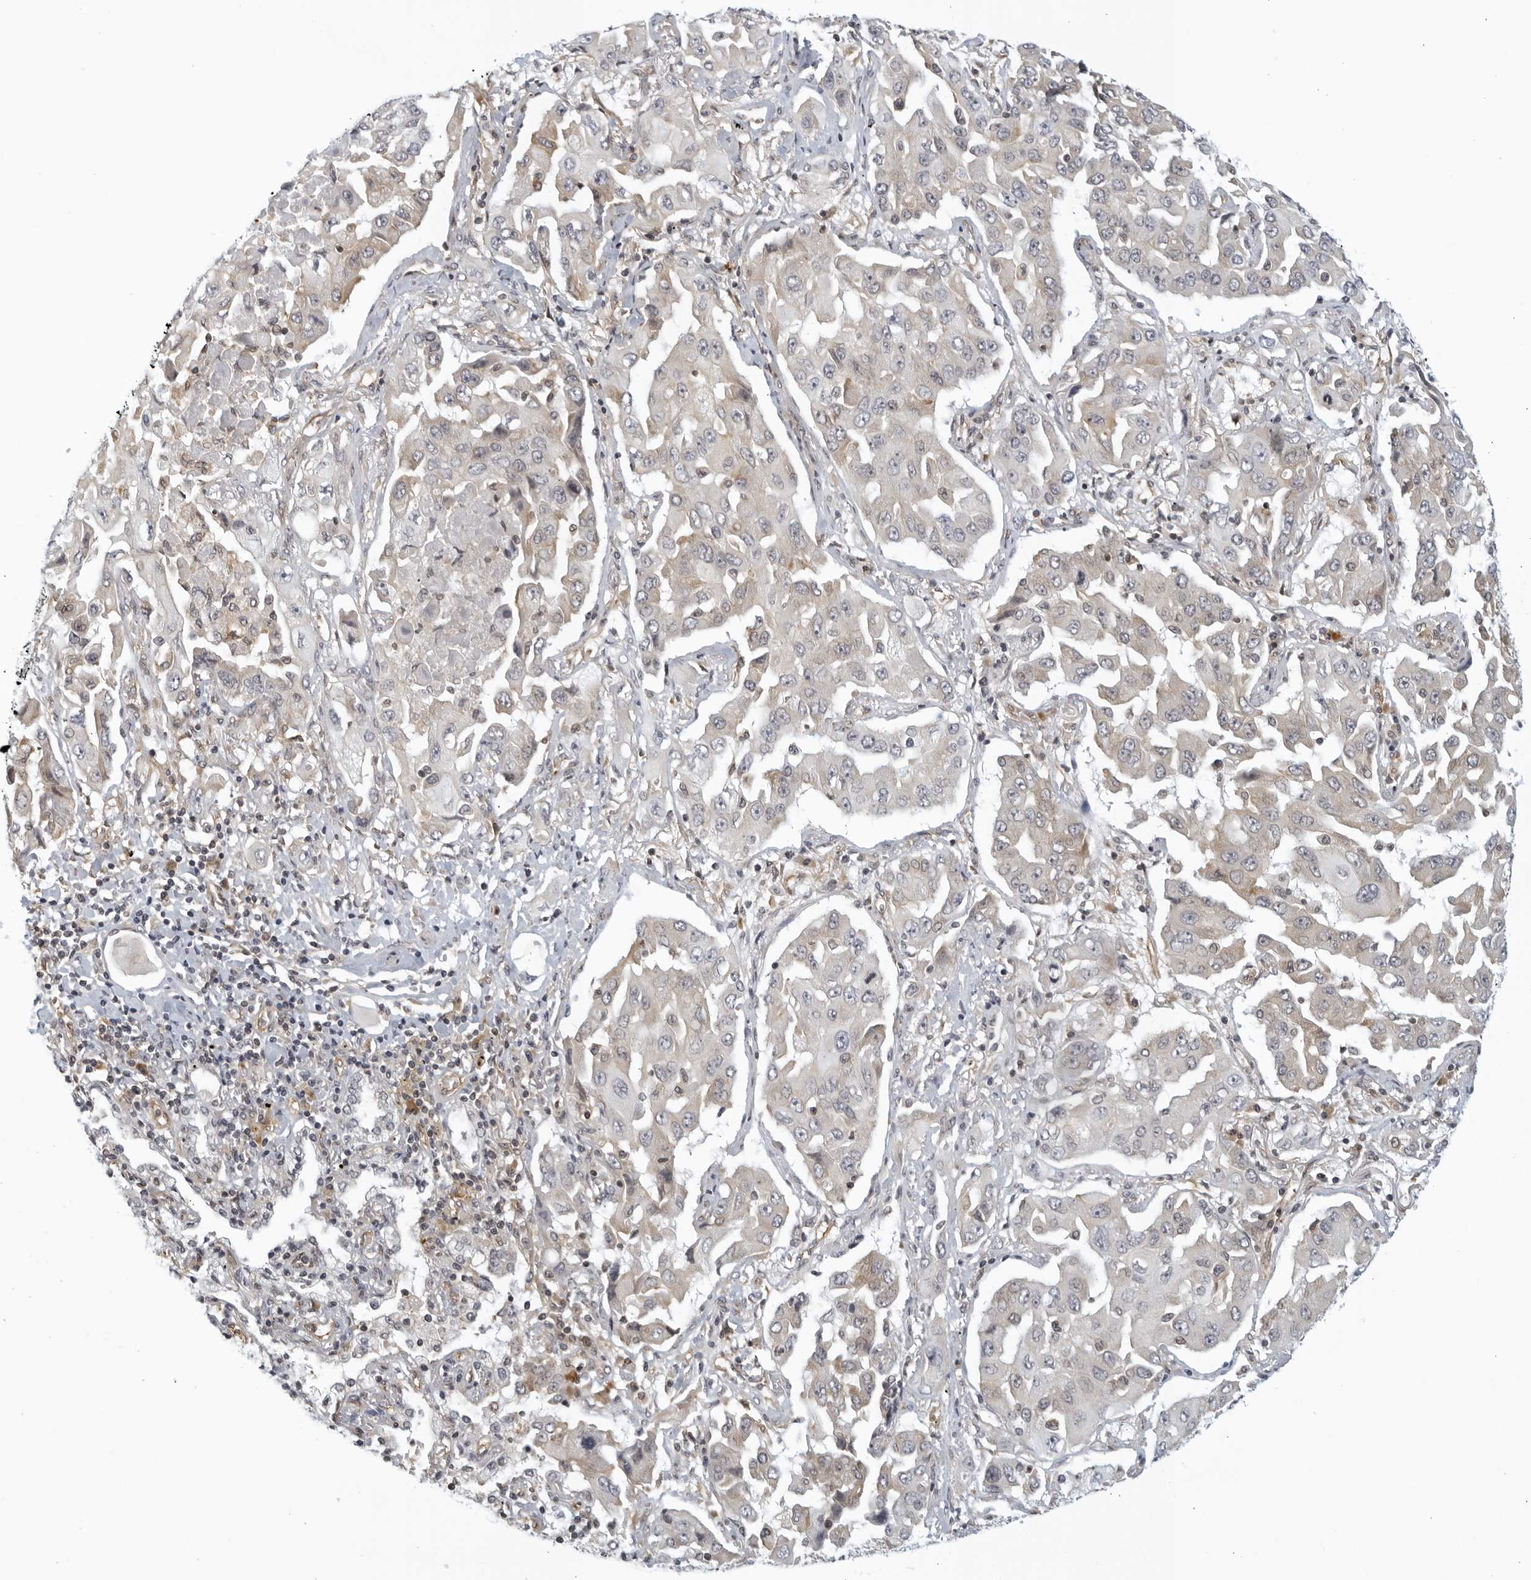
{"staining": {"intensity": "weak", "quantity": "25%-75%", "location": "cytoplasmic/membranous"}, "tissue": "lung cancer", "cell_type": "Tumor cells", "image_type": "cancer", "snomed": [{"axis": "morphology", "description": "Adenocarcinoma, NOS"}, {"axis": "topography", "description": "Lung"}], "caption": "Immunohistochemical staining of lung adenocarcinoma demonstrates low levels of weak cytoplasmic/membranous positivity in about 25%-75% of tumor cells.", "gene": "SERTAD4", "patient": {"sex": "female", "age": 65}}